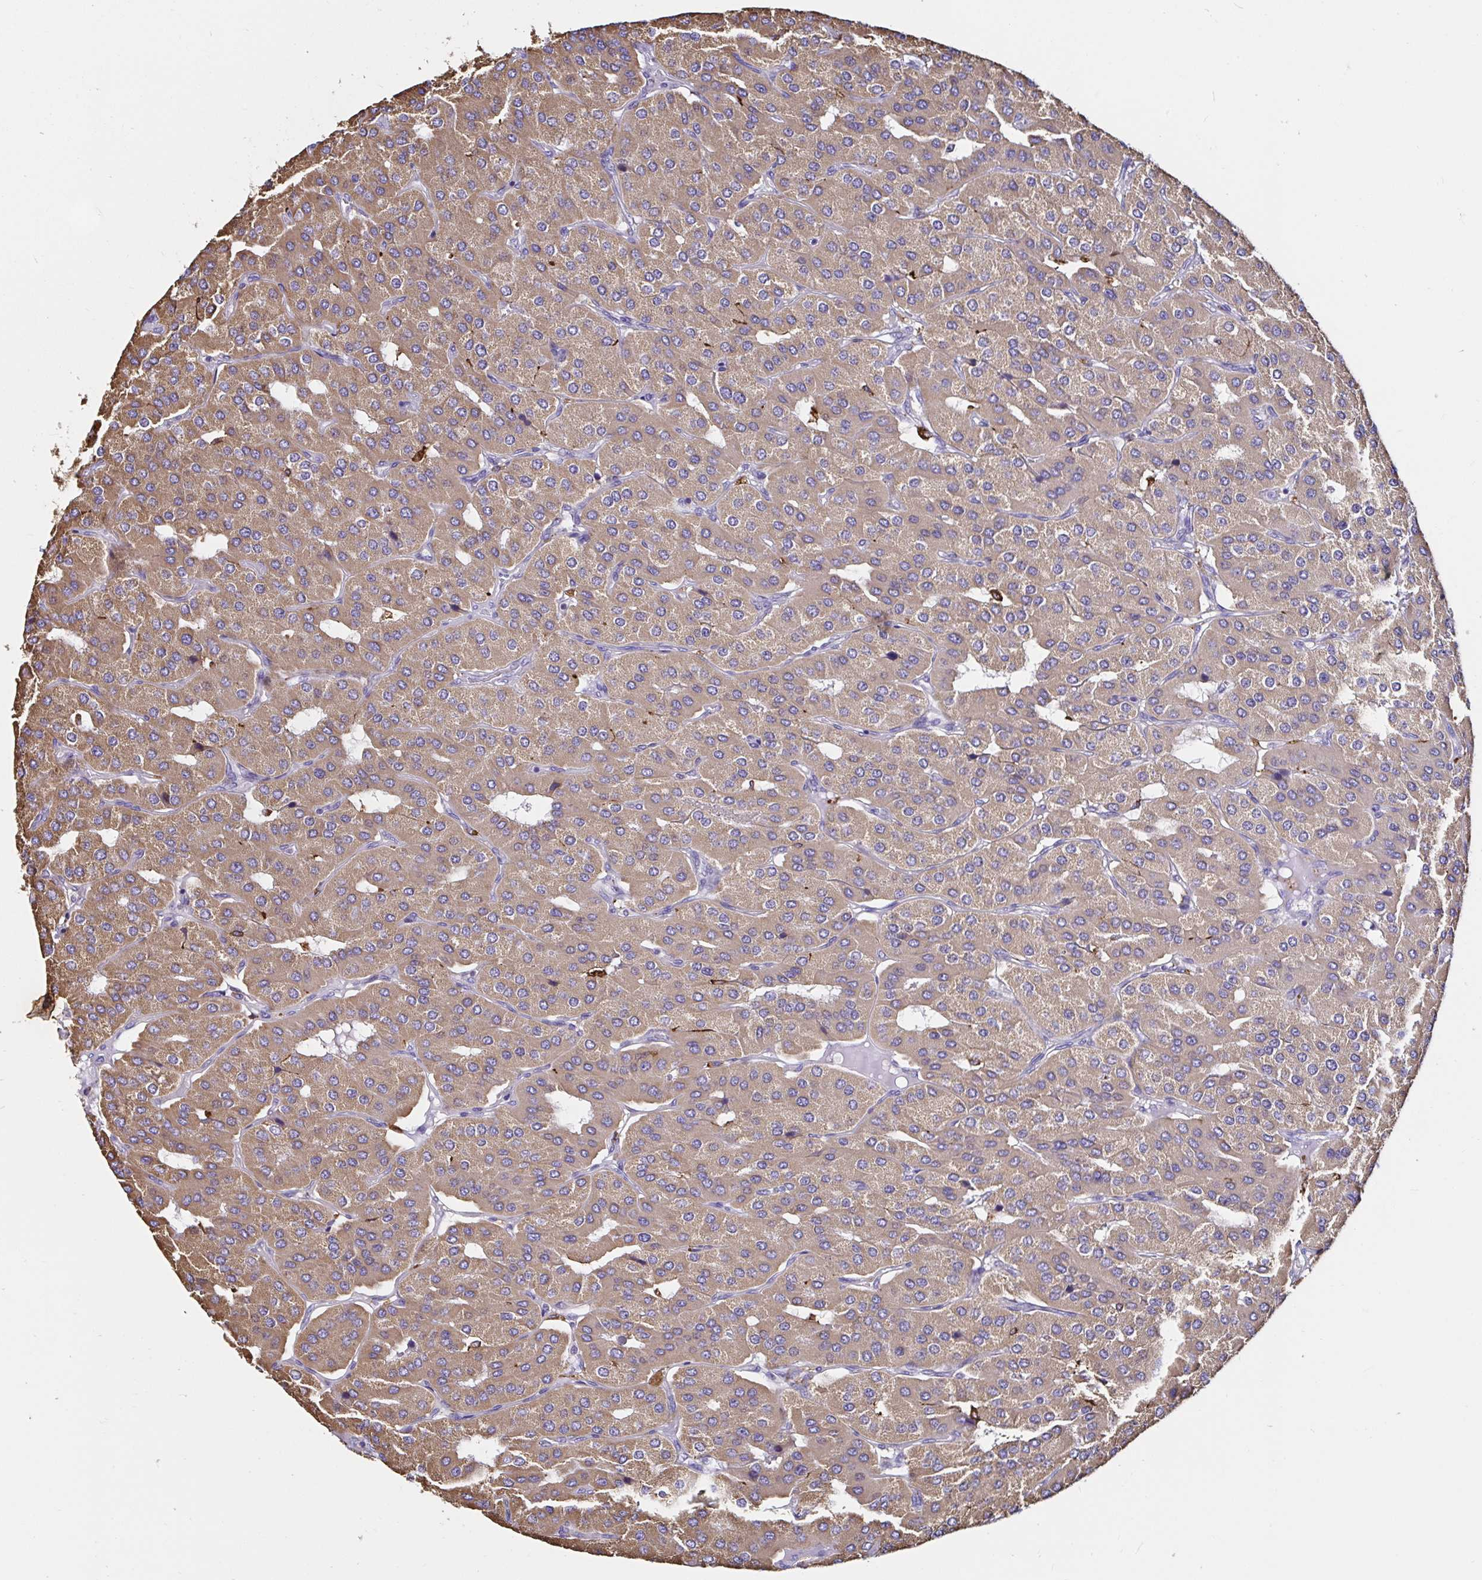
{"staining": {"intensity": "moderate", "quantity": ">75%", "location": "cytoplasmic/membranous"}, "tissue": "parathyroid gland", "cell_type": "Glandular cells", "image_type": "normal", "snomed": [{"axis": "morphology", "description": "Normal tissue, NOS"}, {"axis": "morphology", "description": "Adenoma, NOS"}, {"axis": "topography", "description": "Parathyroid gland"}], "caption": "IHC histopathology image of normal human parathyroid gland stained for a protein (brown), which reveals medium levels of moderate cytoplasmic/membranous expression in approximately >75% of glandular cells.", "gene": "MSR1", "patient": {"sex": "female", "age": 86}}